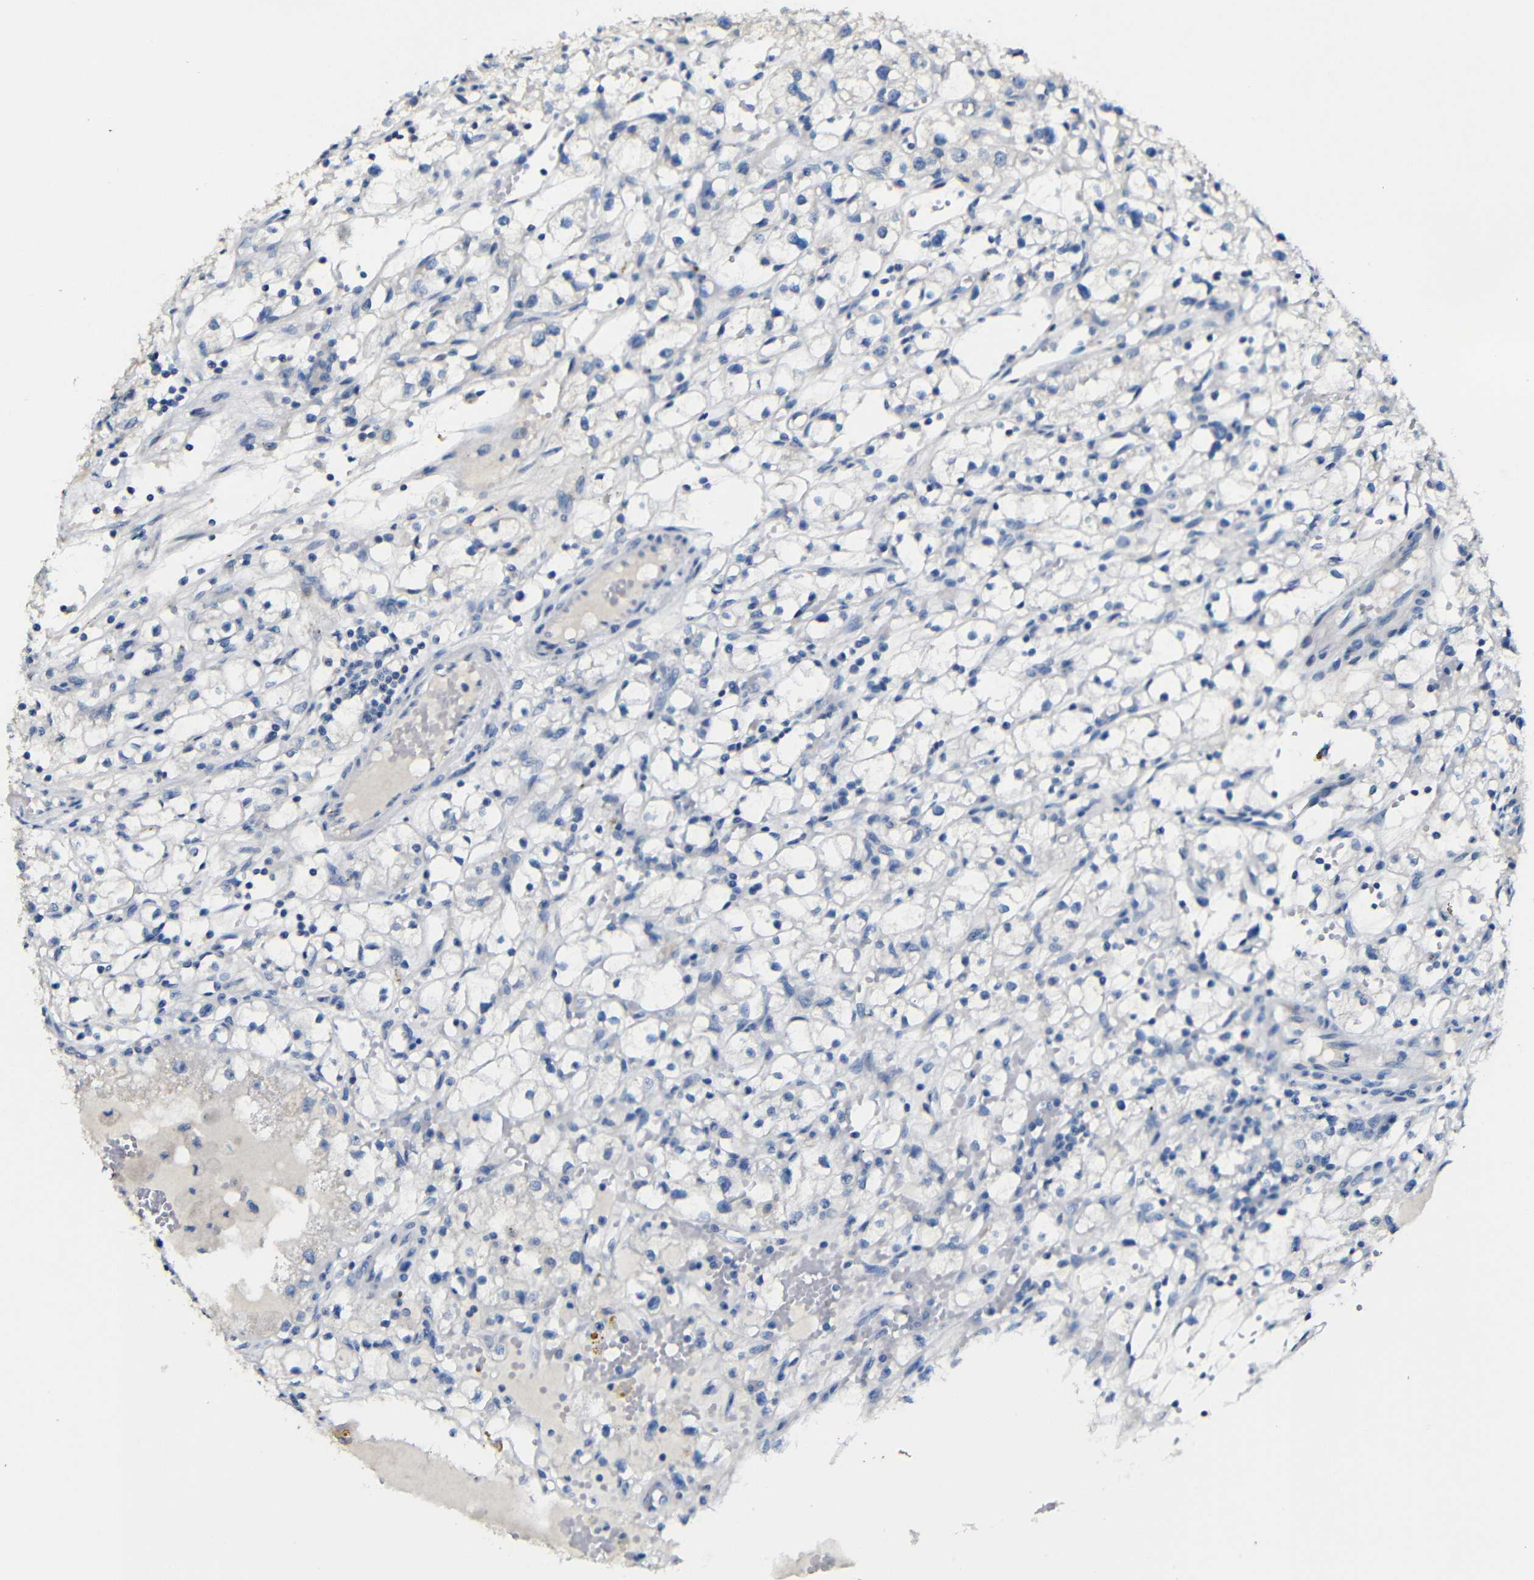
{"staining": {"intensity": "negative", "quantity": "none", "location": "none"}, "tissue": "renal cancer", "cell_type": "Tumor cells", "image_type": "cancer", "snomed": [{"axis": "morphology", "description": "Adenocarcinoma, NOS"}, {"axis": "topography", "description": "Kidney"}], "caption": "An image of human renal cancer (adenocarcinoma) is negative for staining in tumor cells.", "gene": "ACKR2", "patient": {"sex": "male", "age": 56}}